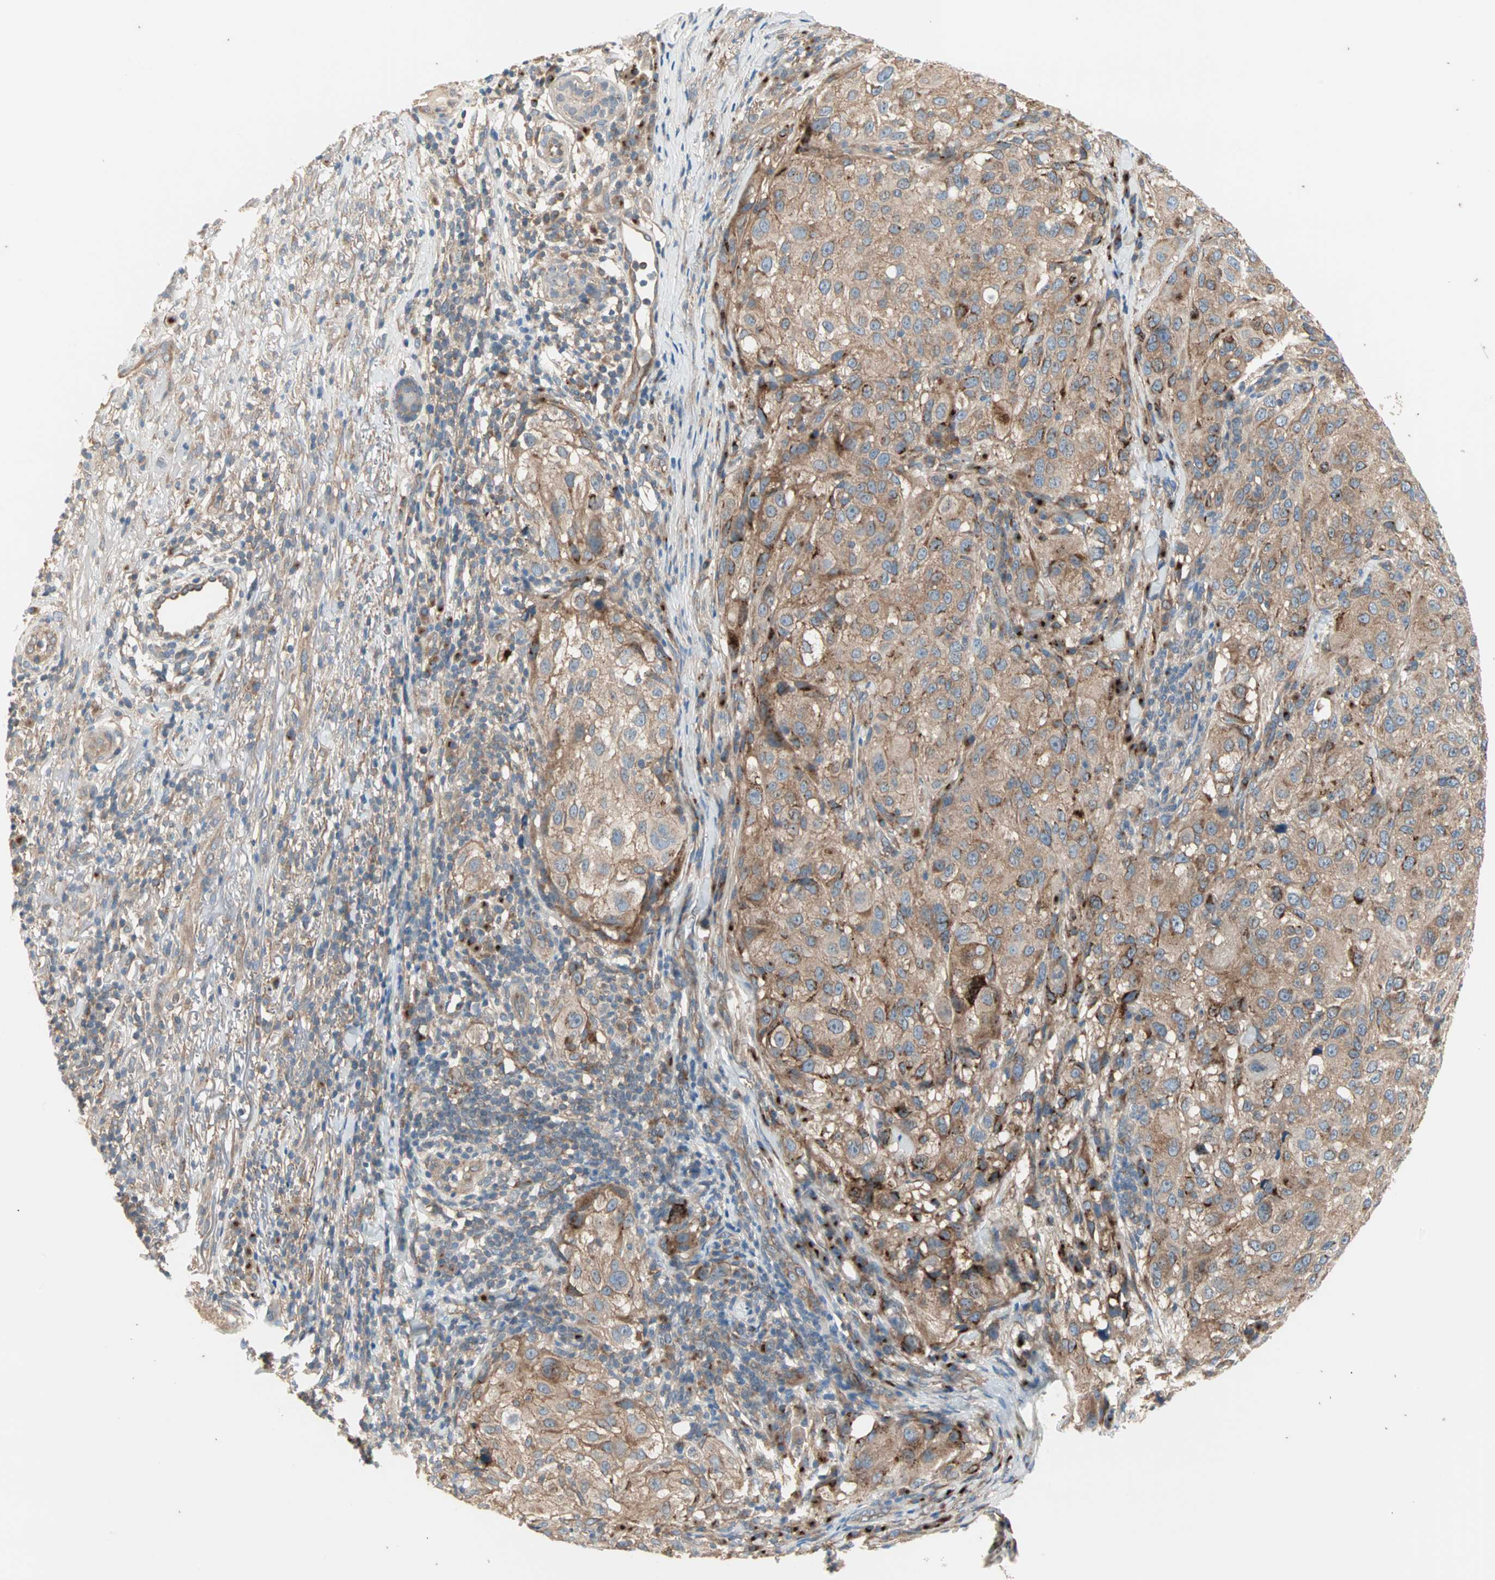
{"staining": {"intensity": "moderate", "quantity": ">75%", "location": "cytoplasmic/membranous"}, "tissue": "melanoma", "cell_type": "Tumor cells", "image_type": "cancer", "snomed": [{"axis": "morphology", "description": "Necrosis, NOS"}, {"axis": "morphology", "description": "Malignant melanoma, NOS"}, {"axis": "topography", "description": "Skin"}], "caption": "The image displays immunohistochemical staining of malignant melanoma. There is moderate cytoplasmic/membranous expression is identified in about >75% of tumor cells.", "gene": "PDE8A", "patient": {"sex": "female", "age": 87}}